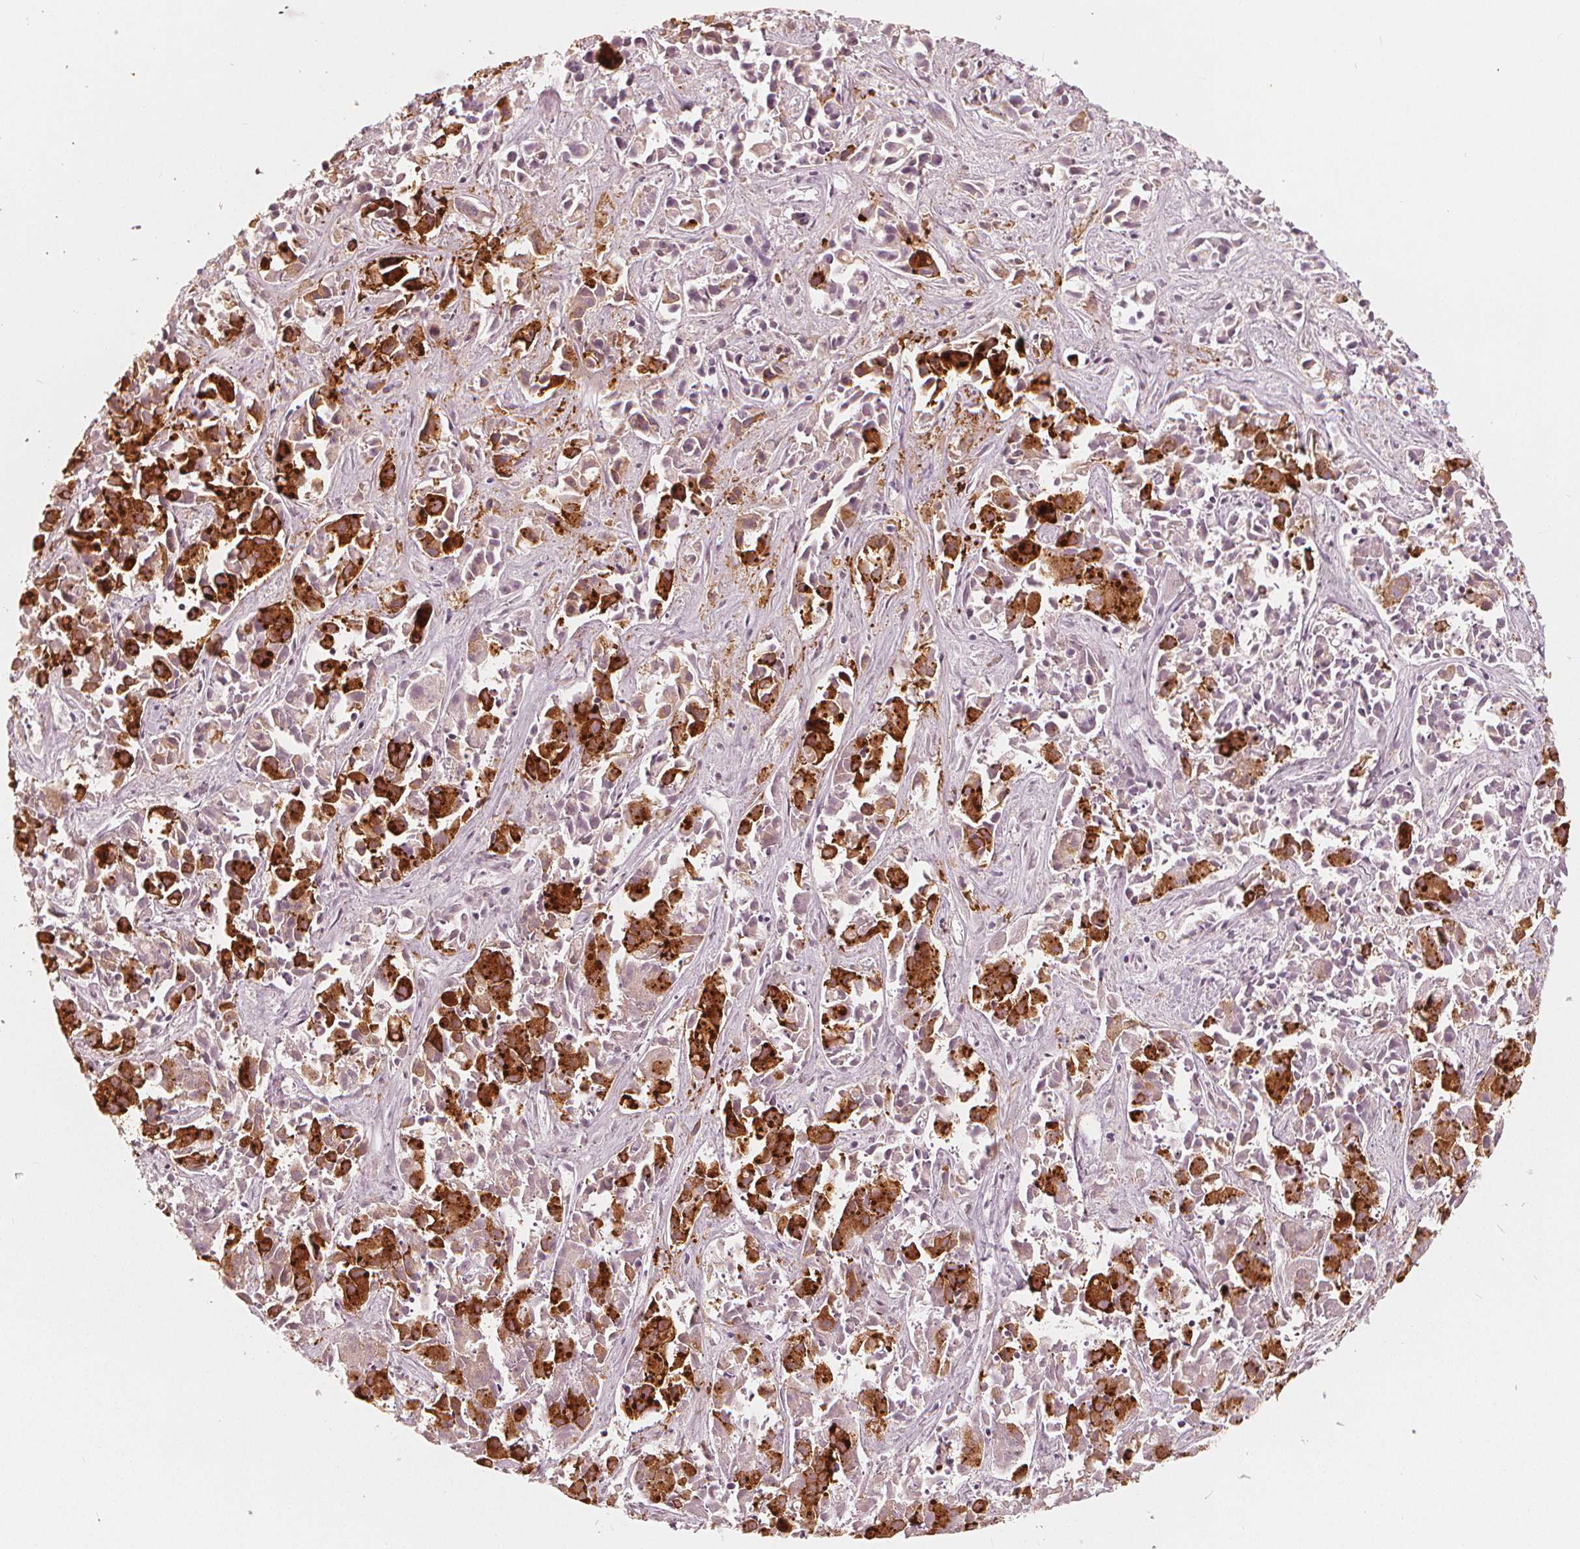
{"staining": {"intensity": "strong", "quantity": "25%-75%", "location": "cytoplasmic/membranous,nuclear"}, "tissue": "liver cancer", "cell_type": "Tumor cells", "image_type": "cancer", "snomed": [{"axis": "morphology", "description": "Cholangiocarcinoma"}, {"axis": "topography", "description": "Liver"}], "caption": "Protein staining shows strong cytoplasmic/membranous and nuclear expression in about 25%-75% of tumor cells in liver cancer (cholangiocarcinoma).", "gene": "SQSTM1", "patient": {"sex": "female", "age": 81}}